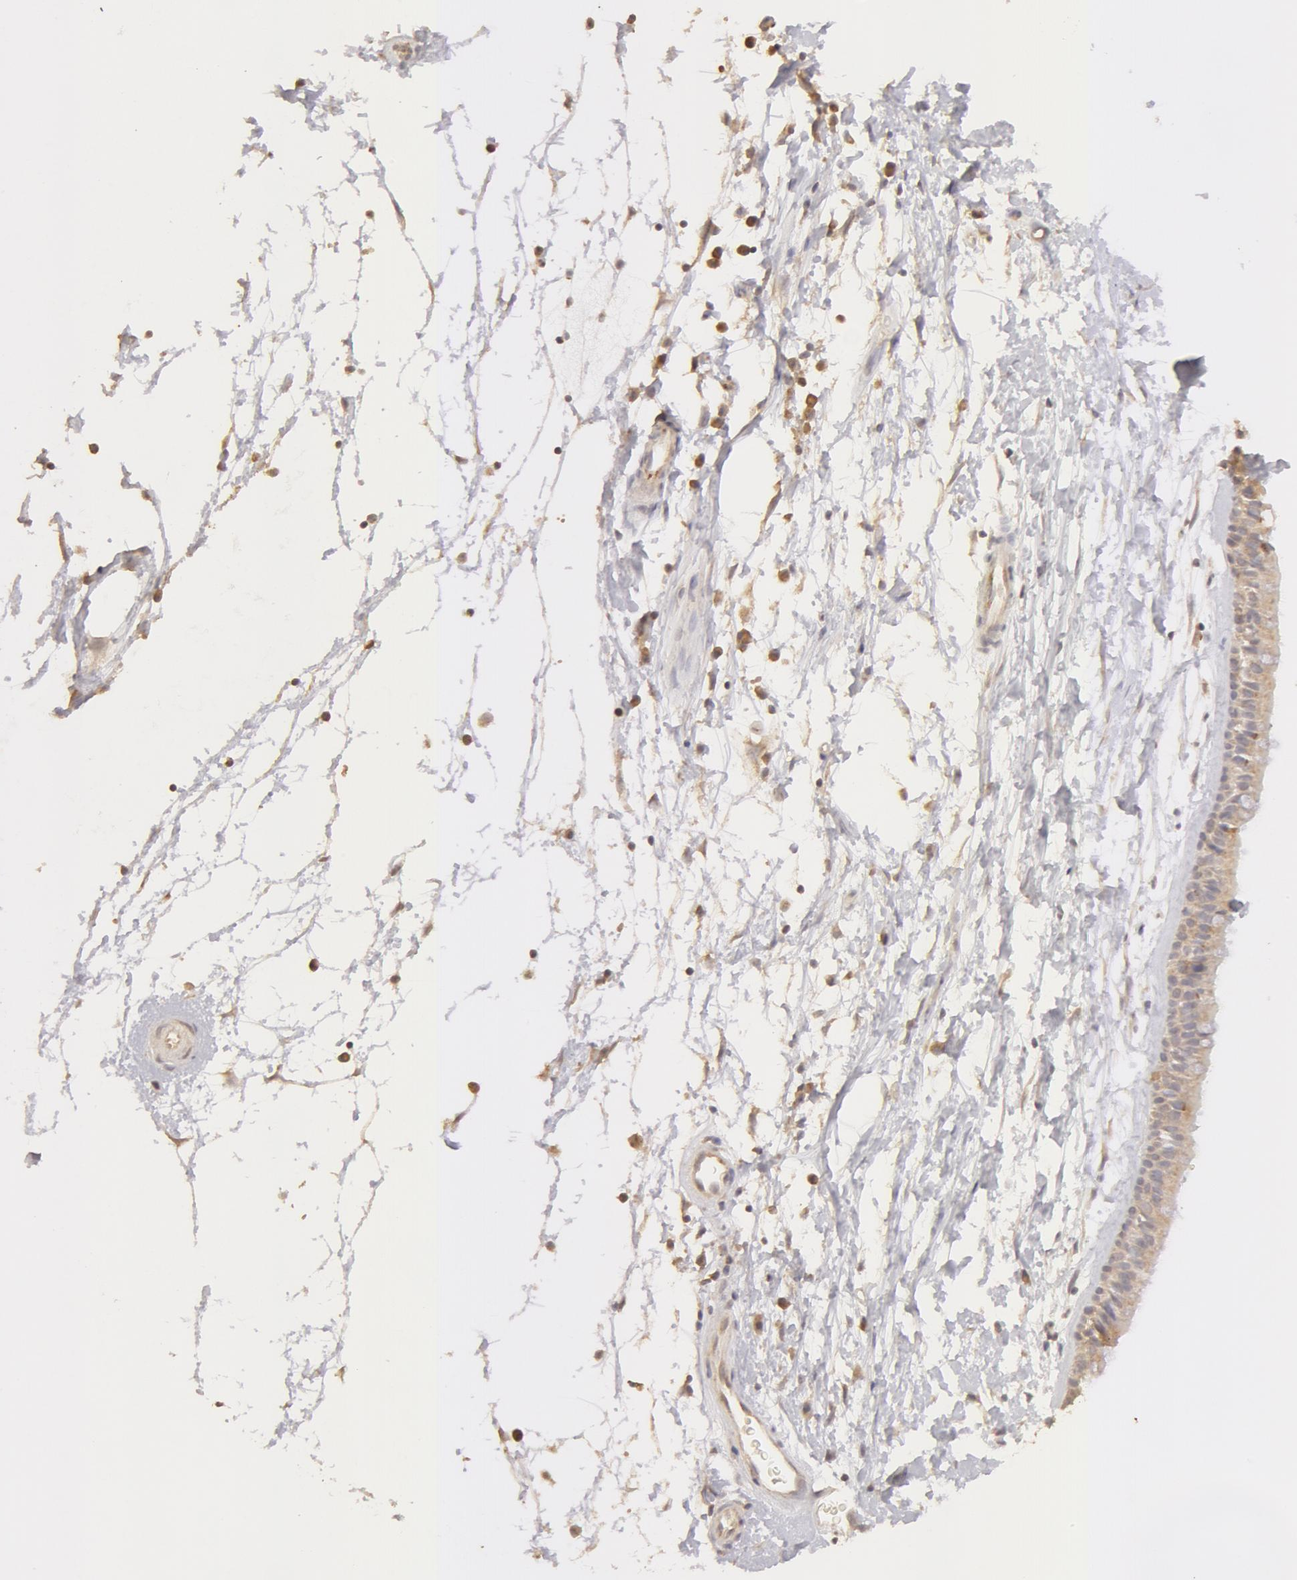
{"staining": {"intensity": "strong", "quantity": "<25%", "location": "cytoplasmic/membranous"}, "tissue": "nasopharynx", "cell_type": "Respiratory epithelial cells", "image_type": "normal", "snomed": [{"axis": "morphology", "description": "Normal tissue, NOS"}, {"axis": "topography", "description": "Nasopharynx"}], "caption": "The photomicrograph reveals staining of unremarkable nasopharynx, revealing strong cytoplasmic/membranous protein staining (brown color) within respiratory epithelial cells.", "gene": "ADPRH", "patient": {"sex": "male", "age": 13}}